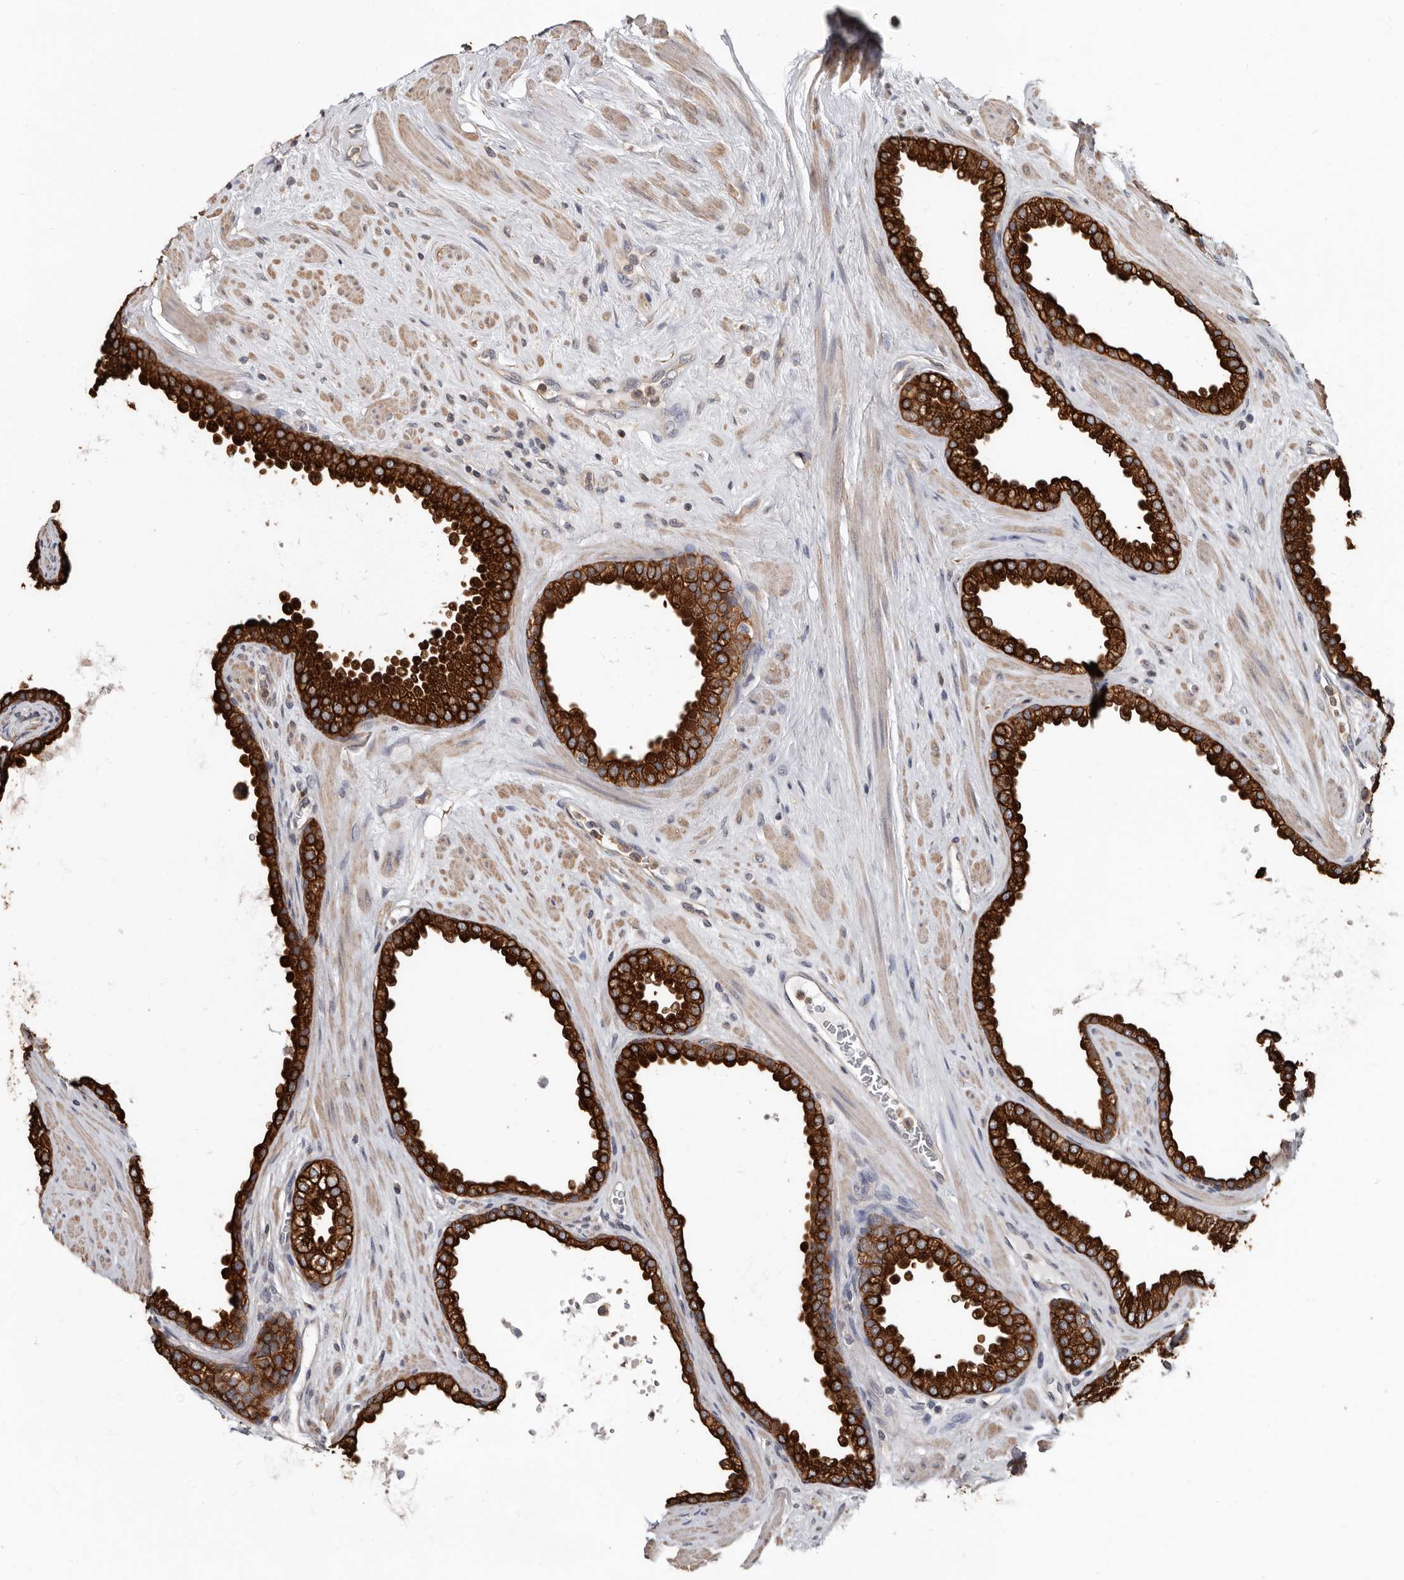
{"staining": {"intensity": "strong", "quantity": ">75%", "location": "cytoplasmic/membranous"}, "tissue": "prostate cancer", "cell_type": "Tumor cells", "image_type": "cancer", "snomed": [{"axis": "morphology", "description": "Adenocarcinoma, Low grade"}, {"axis": "topography", "description": "Prostate"}], "caption": "A brown stain highlights strong cytoplasmic/membranous positivity of a protein in prostate low-grade adenocarcinoma tumor cells.", "gene": "MRPL18", "patient": {"sex": "male", "age": 62}}